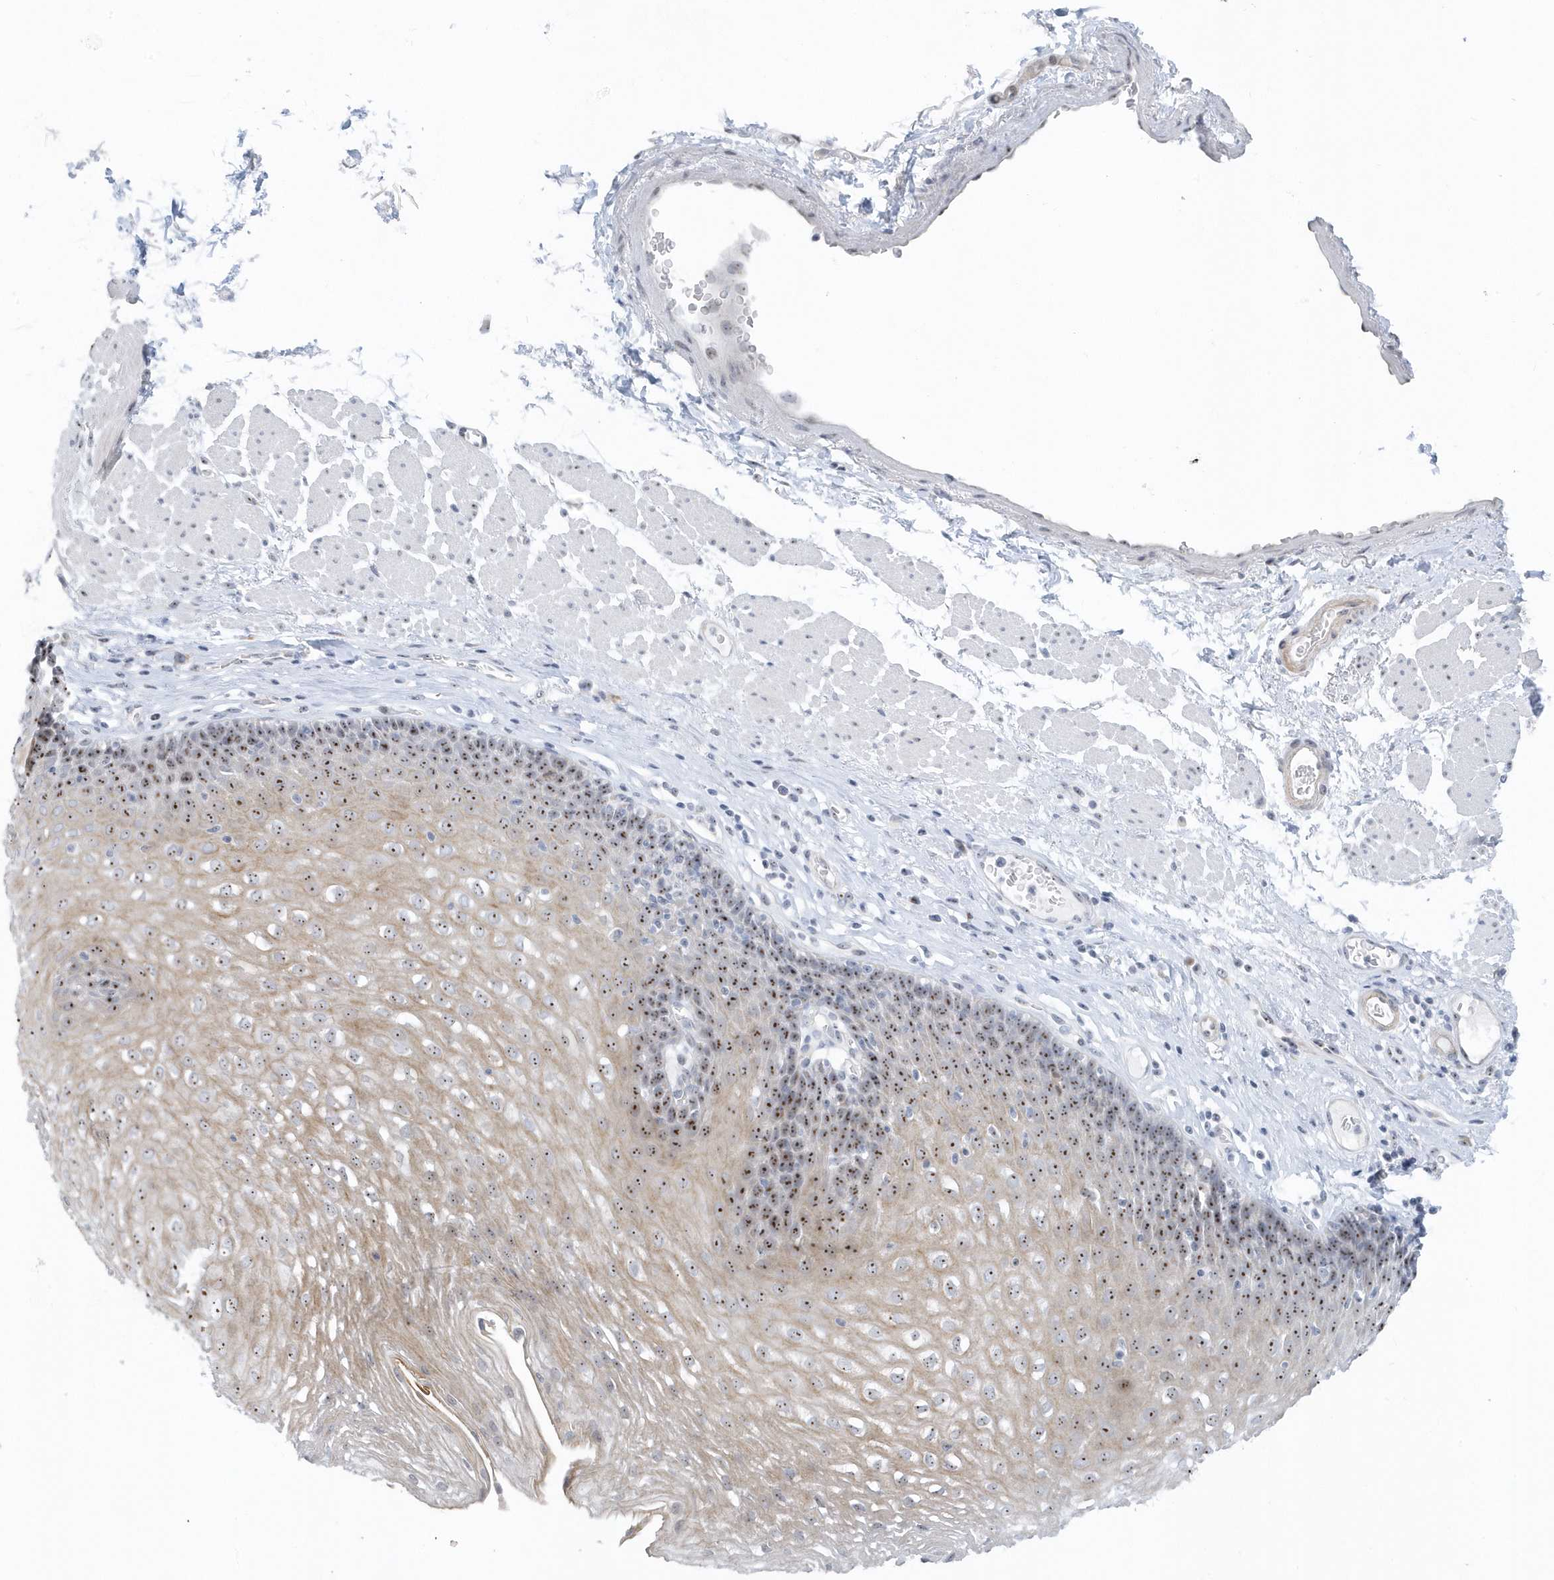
{"staining": {"intensity": "moderate", "quantity": "25%-75%", "location": "nuclear"}, "tissue": "esophagus", "cell_type": "Squamous epithelial cells", "image_type": "normal", "snomed": [{"axis": "morphology", "description": "Normal tissue, NOS"}, {"axis": "topography", "description": "Esophagus"}], "caption": "Immunohistochemistry of benign esophagus shows medium levels of moderate nuclear expression in about 25%-75% of squamous epithelial cells. (DAB IHC with brightfield microscopy, high magnification).", "gene": "RPF2", "patient": {"sex": "female", "age": 66}}